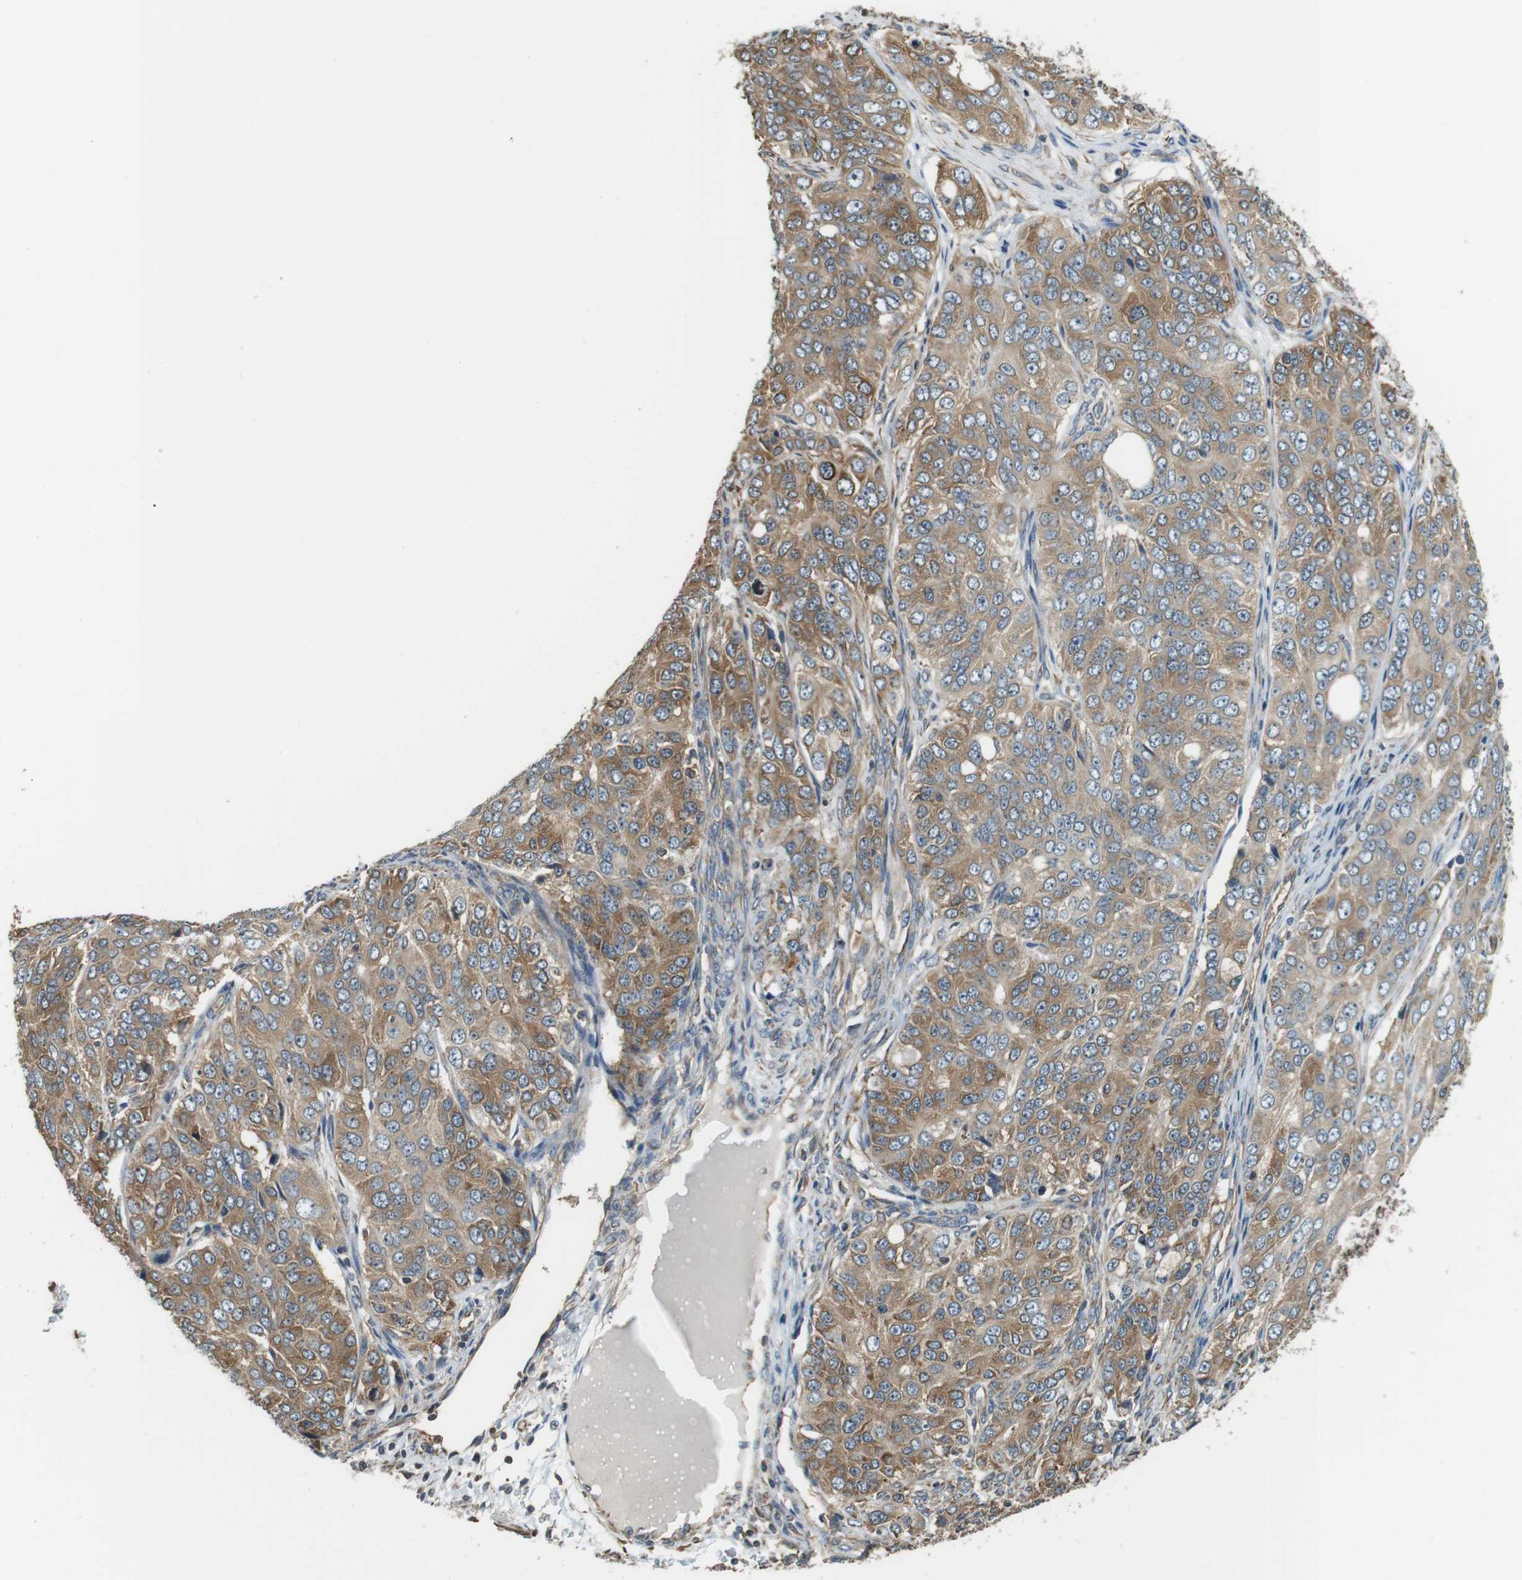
{"staining": {"intensity": "moderate", "quantity": ">75%", "location": "cytoplasmic/membranous"}, "tissue": "ovarian cancer", "cell_type": "Tumor cells", "image_type": "cancer", "snomed": [{"axis": "morphology", "description": "Carcinoma, endometroid"}, {"axis": "topography", "description": "Ovary"}], "caption": "Ovarian cancer stained for a protein (brown) exhibits moderate cytoplasmic/membranous positive positivity in about >75% of tumor cells.", "gene": "PA2G4", "patient": {"sex": "female", "age": 51}}